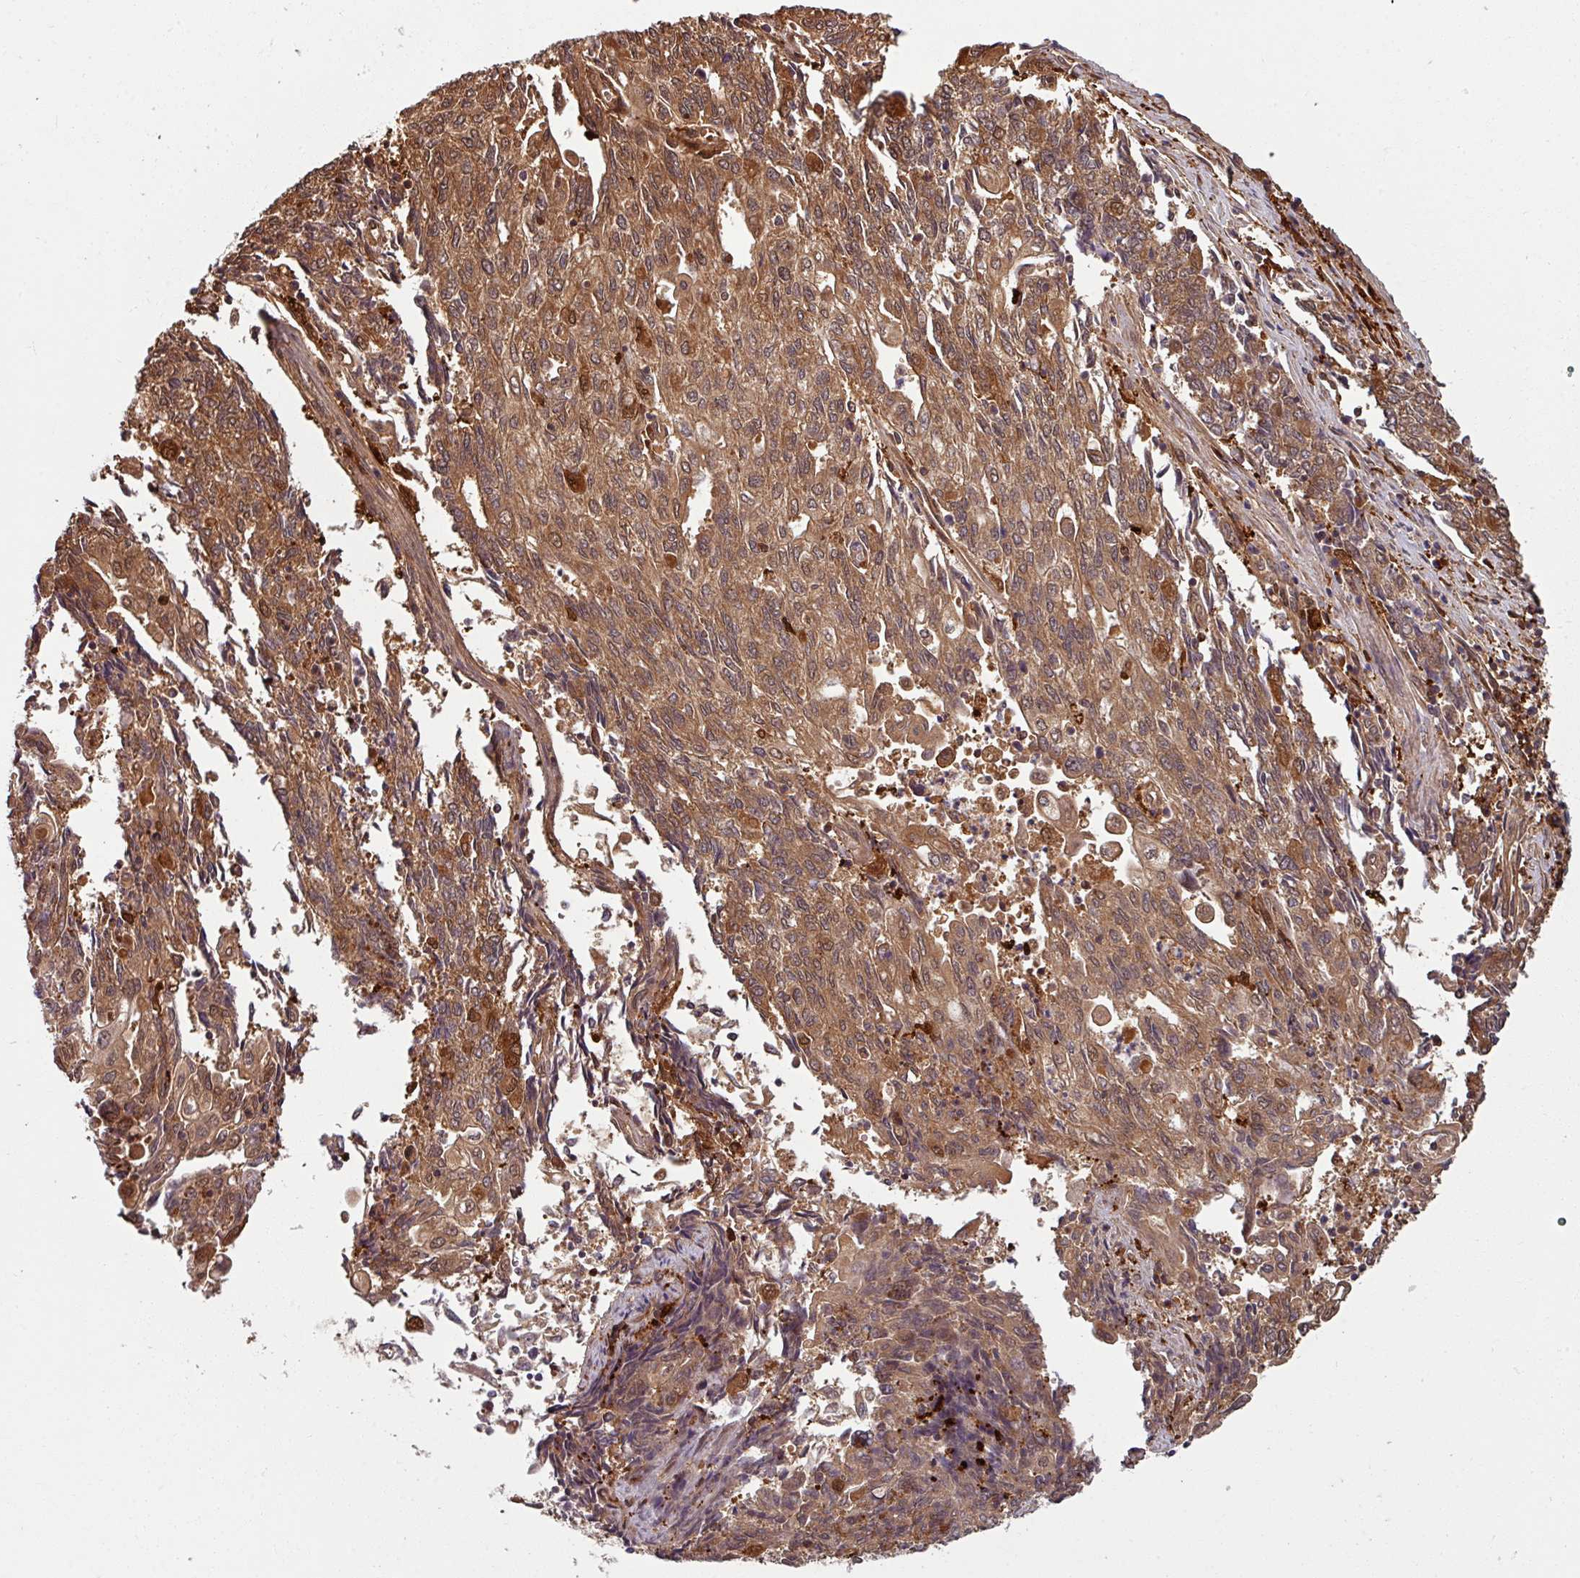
{"staining": {"intensity": "moderate", "quantity": ">75%", "location": "cytoplasmic/membranous,nuclear"}, "tissue": "endometrial cancer", "cell_type": "Tumor cells", "image_type": "cancer", "snomed": [{"axis": "morphology", "description": "Adenocarcinoma, NOS"}, {"axis": "topography", "description": "Endometrium"}], "caption": "Endometrial cancer stained with DAB (3,3'-diaminobenzidine) IHC shows medium levels of moderate cytoplasmic/membranous and nuclear positivity in approximately >75% of tumor cells.", "gene": "KCTD11", "patient": {"sex": "female", "age": 54}}